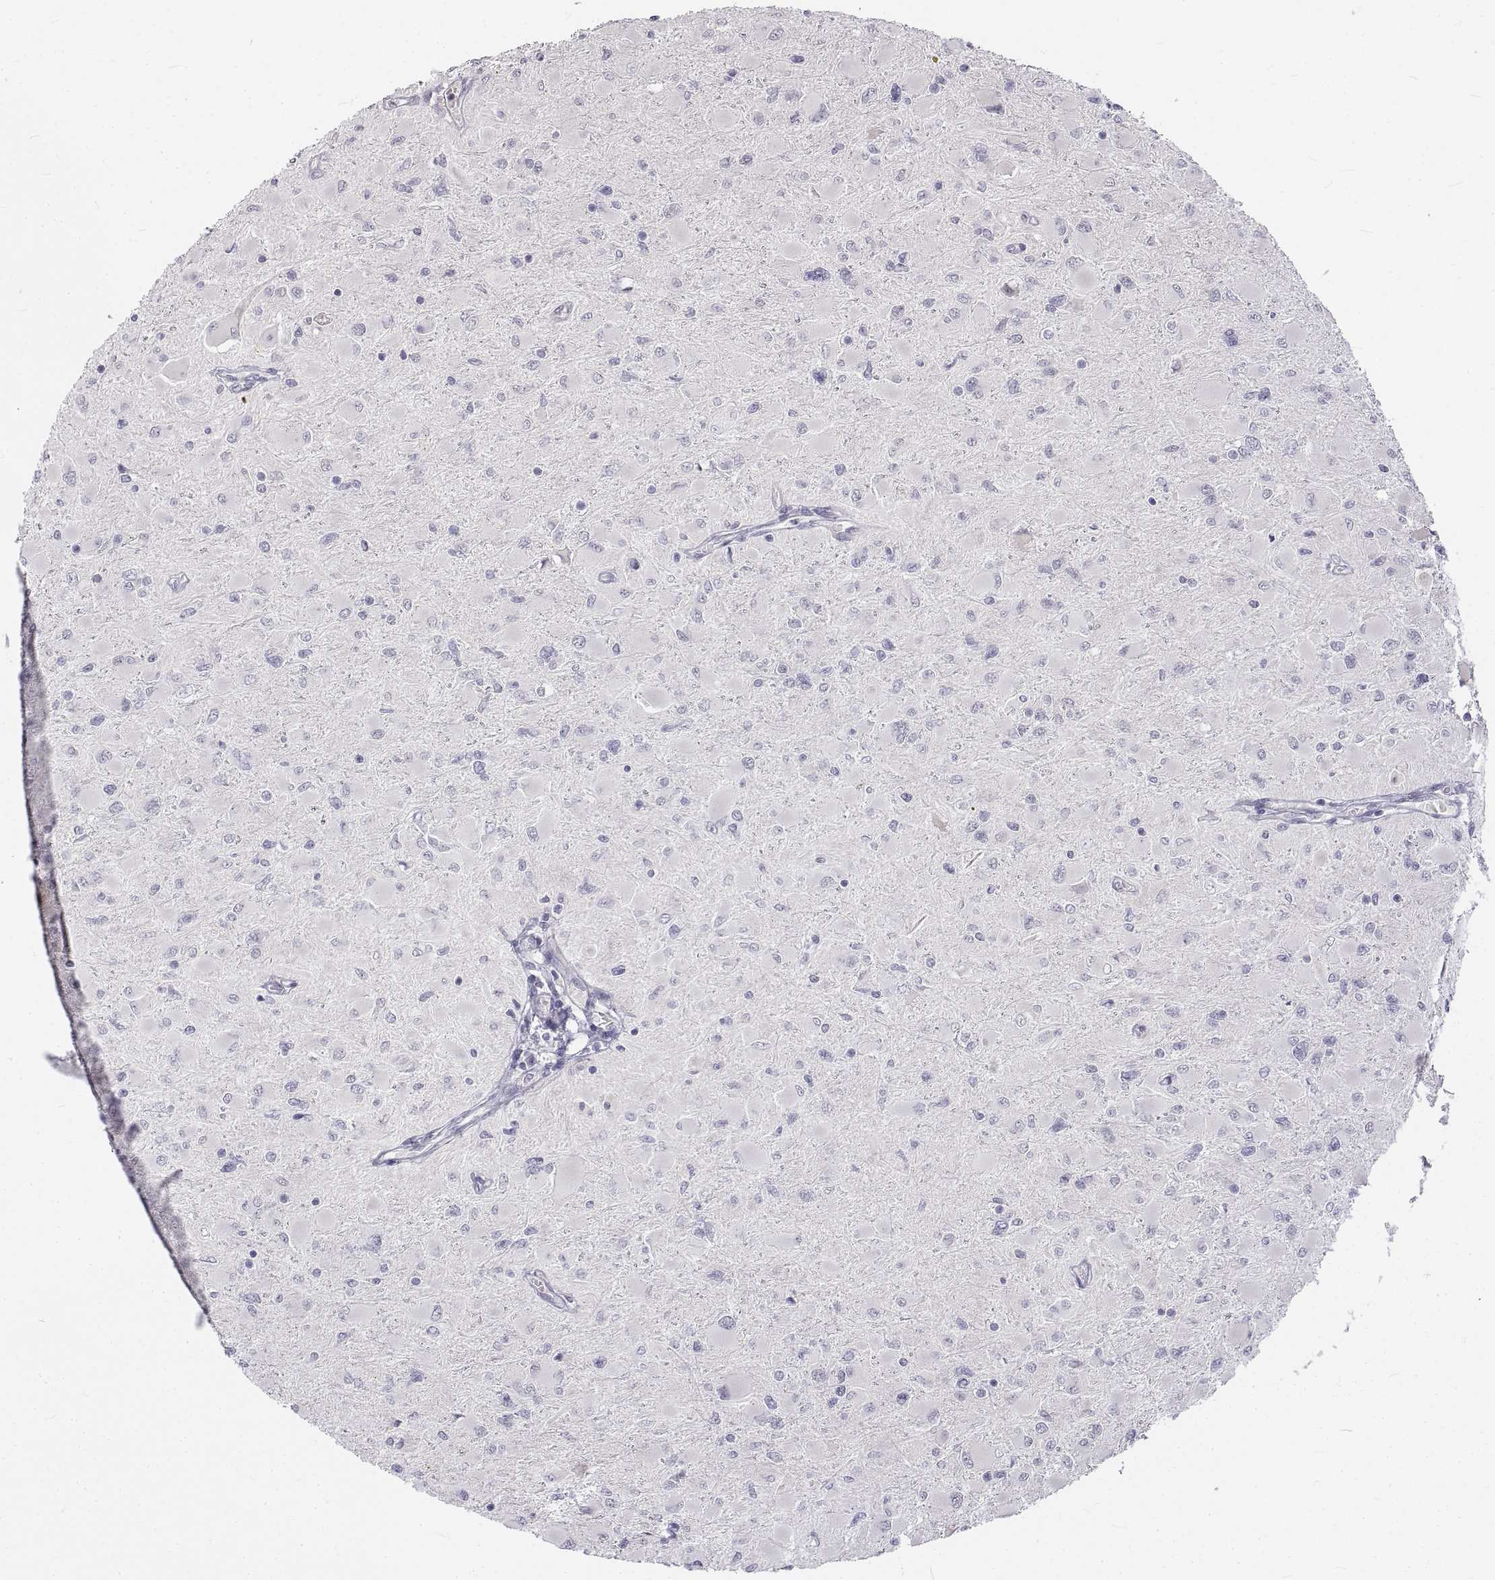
{"staining": {"intensity": "negative", "quantity": "none", "location": "none"}, "tissue": "glioma", "cell_type": "Tumor cells", "image_type": "cancer", "snomed": [{"axis": "morphology", "description": "Glioma, malignant, High grade"}, {"axis": "topography", "description": "Cerebral cortex"}], "caption": "This is a histopathology image of IHC staining of malignant glioma (high-grade), which shows no staining in tumor cells.", "gene": "ANO2", "patient": {"sex": "female", "age": 36}}